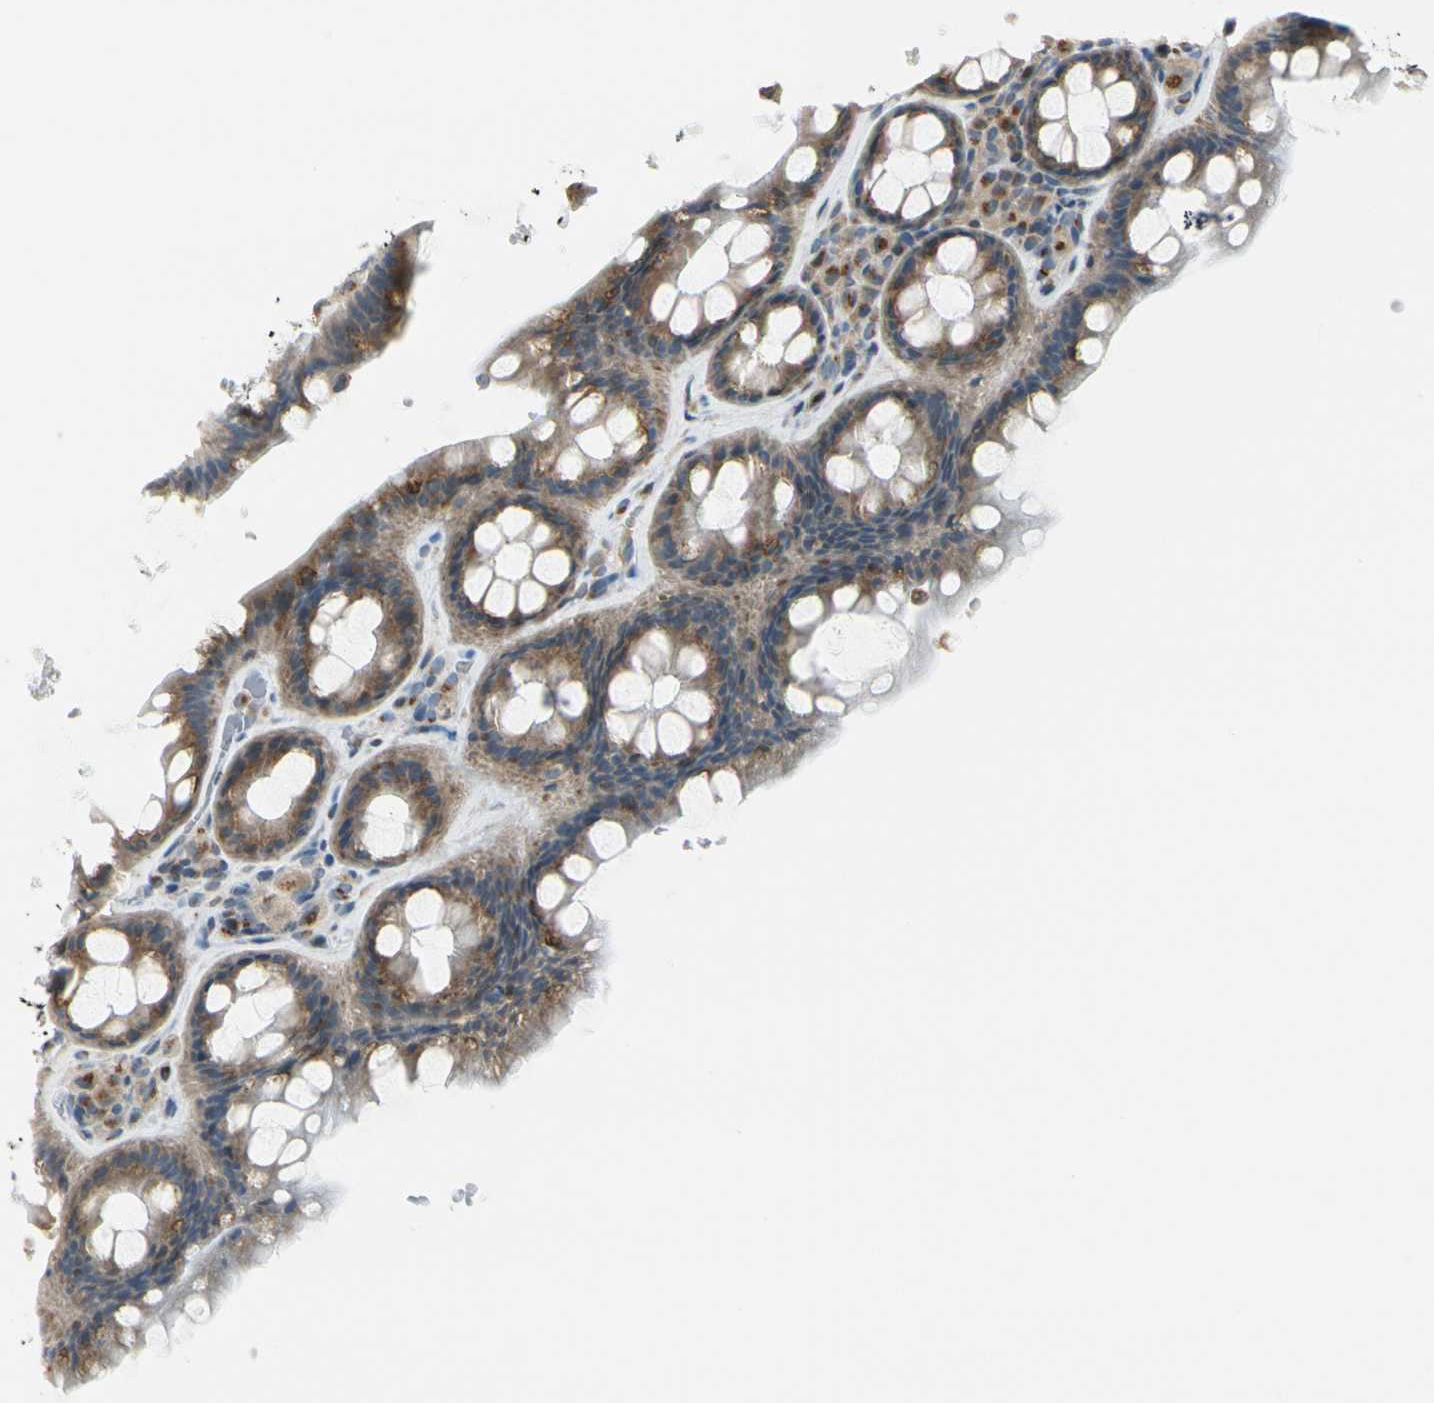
{"staining": {"intensity": "moderate", "quantity": ">75%", "location": "cytoplasmic/membranous"}, "tissue": "rectum", "cell_type": "Glandular cells", "image_type": "normal", "snomed": [{"axis": "morphology", "description": "Normal tissue, NOS"}, {"axis": "topography", "description": "Rectum"}], "caption": "Immunohistochemistry (DAB) staining of normal rectum shows moderate cytoplasmic/membranous protein staining in about >75% of glandular cells.", "gene": "BNIP1", "patient": {"sex": "male", "age": 92}}